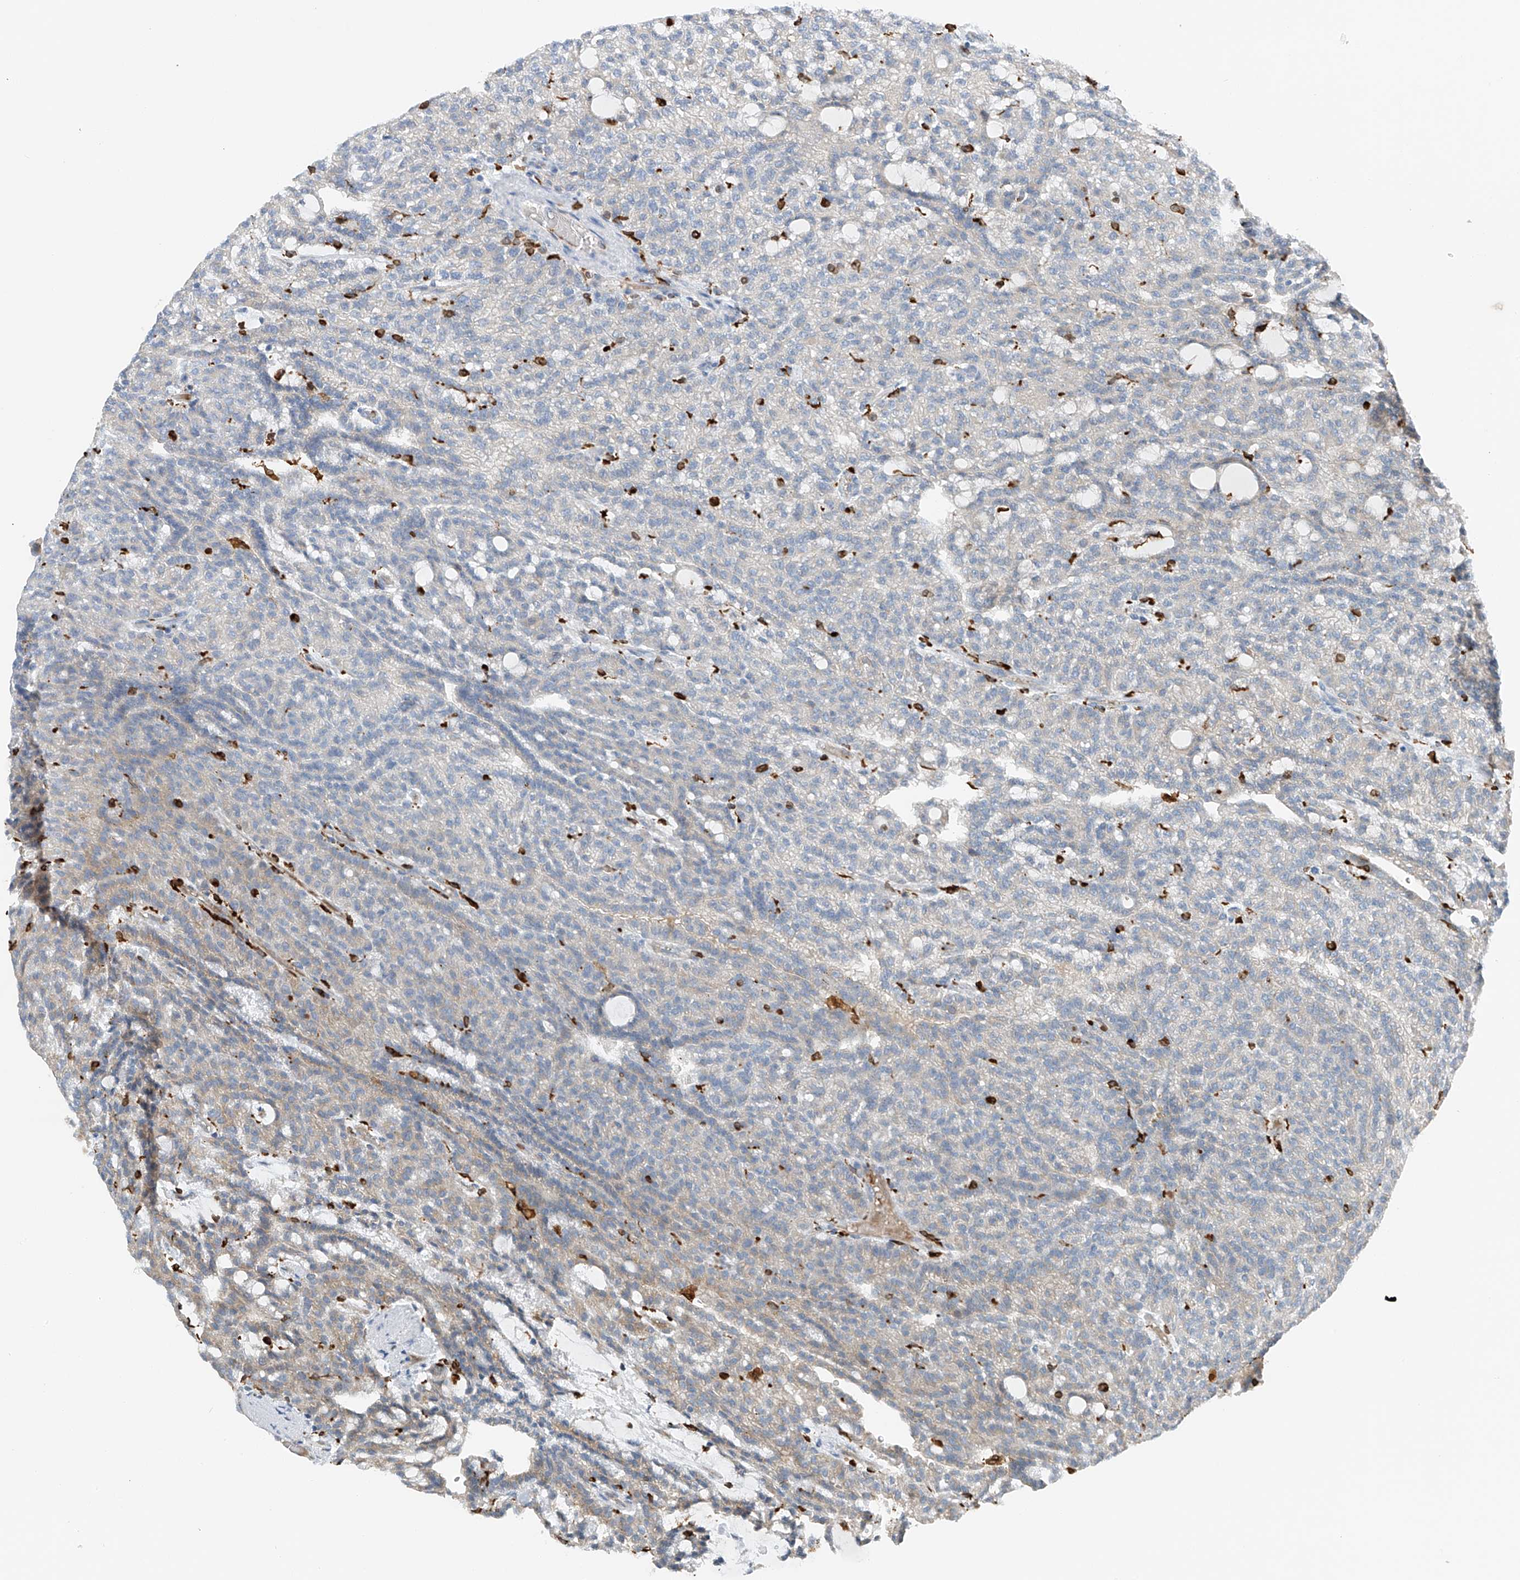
{"staining": {"intensity": "weak", "quantity": "25%-75%", "location": "cytoplasmic/membranous"}, "tissue": "renal cancer", "cell_type": "Tumor cells", "image_type": "cancer", "snomed": [{"axis": "morphology", "description": "Adenocarcinoma, NOS"}, {"axis": "topography", "description": "Kidney"}], "caption": "A low amount of weak cytoplasmic/membranous expression is seen in approximately 25%-75% of tumor cells in renal cancer (adenocarcinoma) tissue.", "gene": "TBXAS1", "patient": {"sex": "male", "age": 63}}